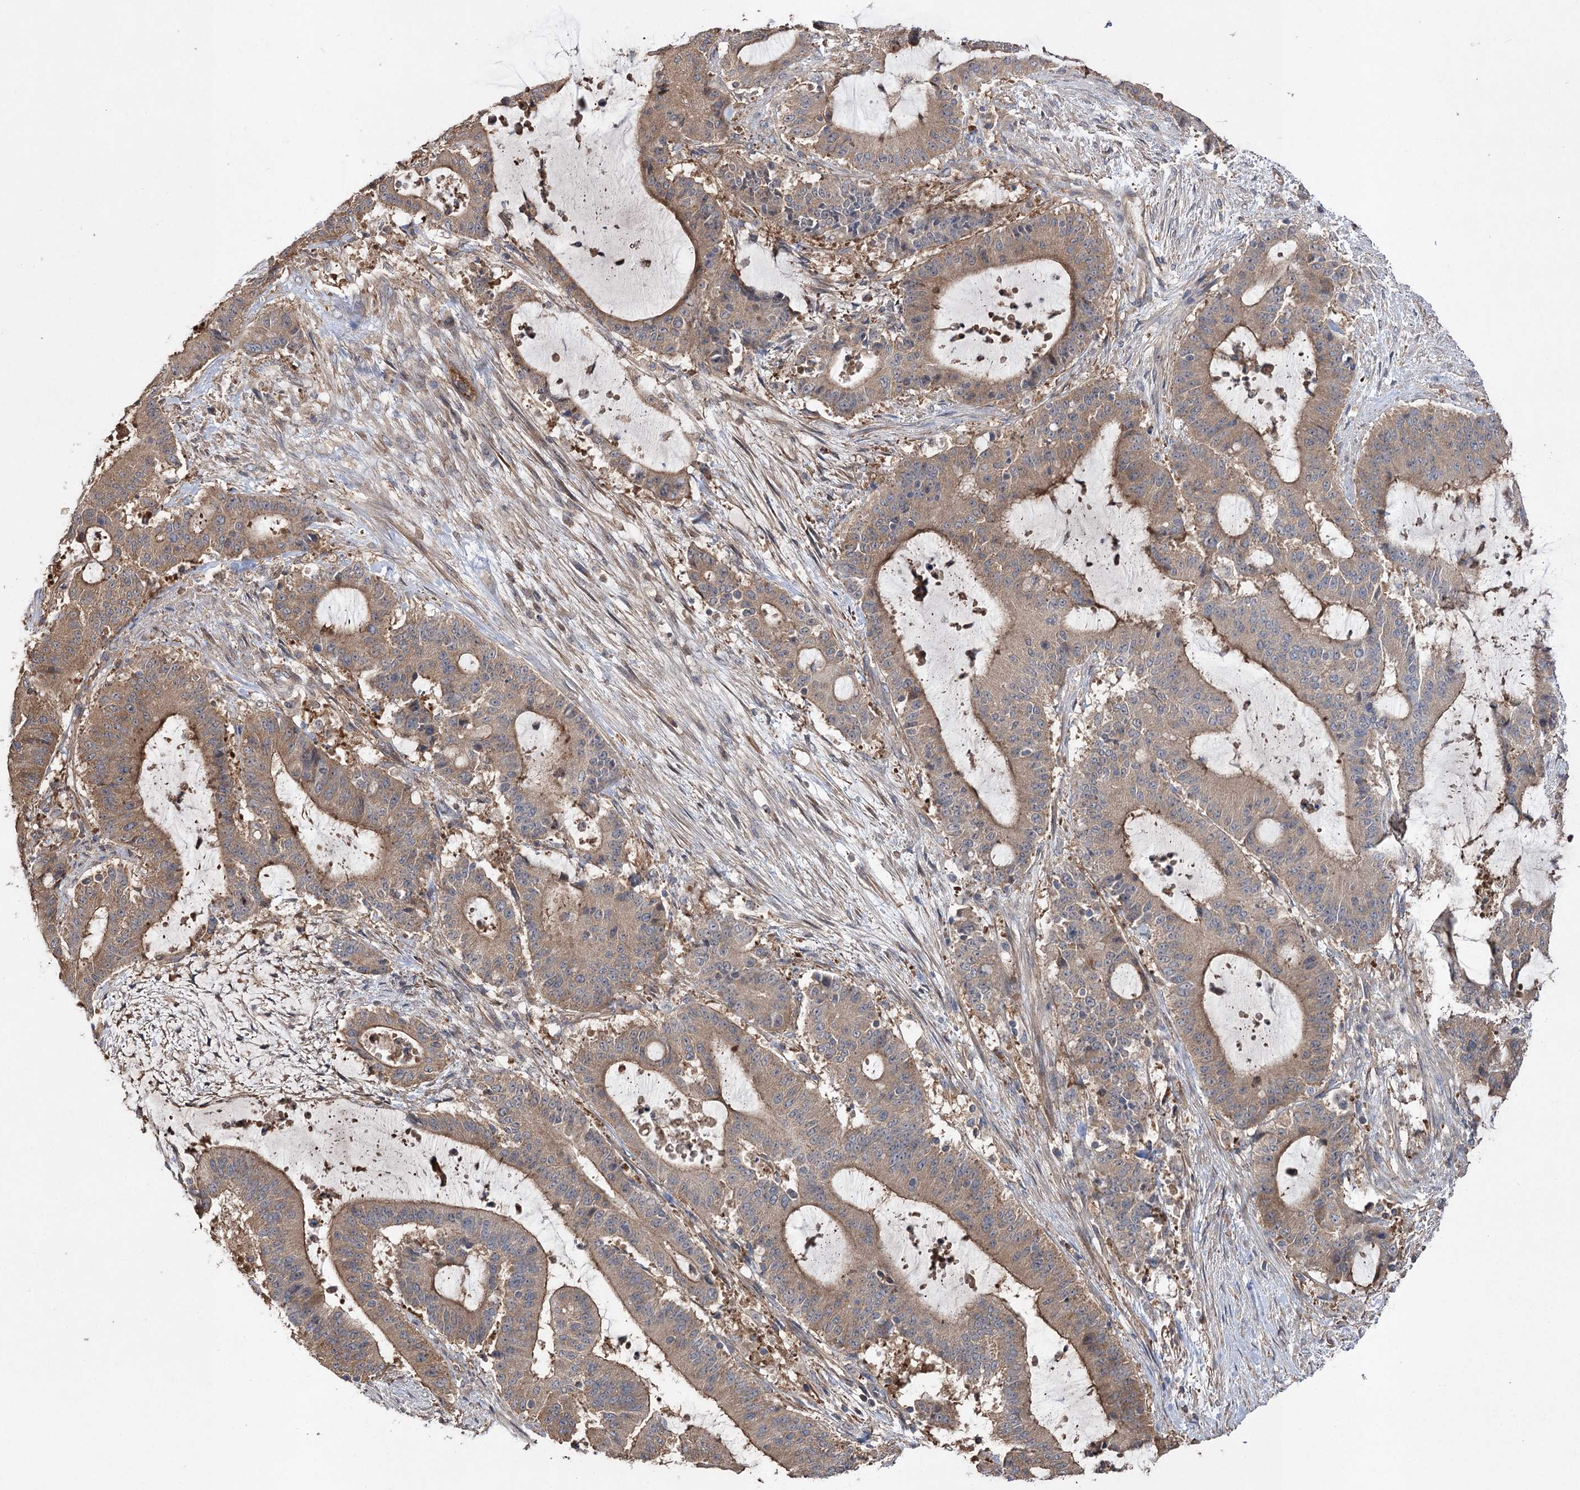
{"staining": {"intensity": "moderate", "quantity": ">75%", "location": "cytoplasmic/membranous"}, "tissue": "liver cancer", "cell_type": "Tumor cells", "image_type": "cancer", "snomed": [{"axis": "morphology", "description": "Normal tissue, NOS"}, {"axis": "morphology", "description": "Cholangiocarcinoma"}, {"axis": "topography", "description": "Liver"}, {"axis": "topography", "description": "Peripheral nerve tissue"}], "caption": "Liver cancer (cholangiocarcinoma) stained with immunohistochemistry displays moderate cytoplasmic/membranous expression in approximately >75% of tumor cells.", "gene": "LARS2", "patient": {"sex": "female", "age": 73}}